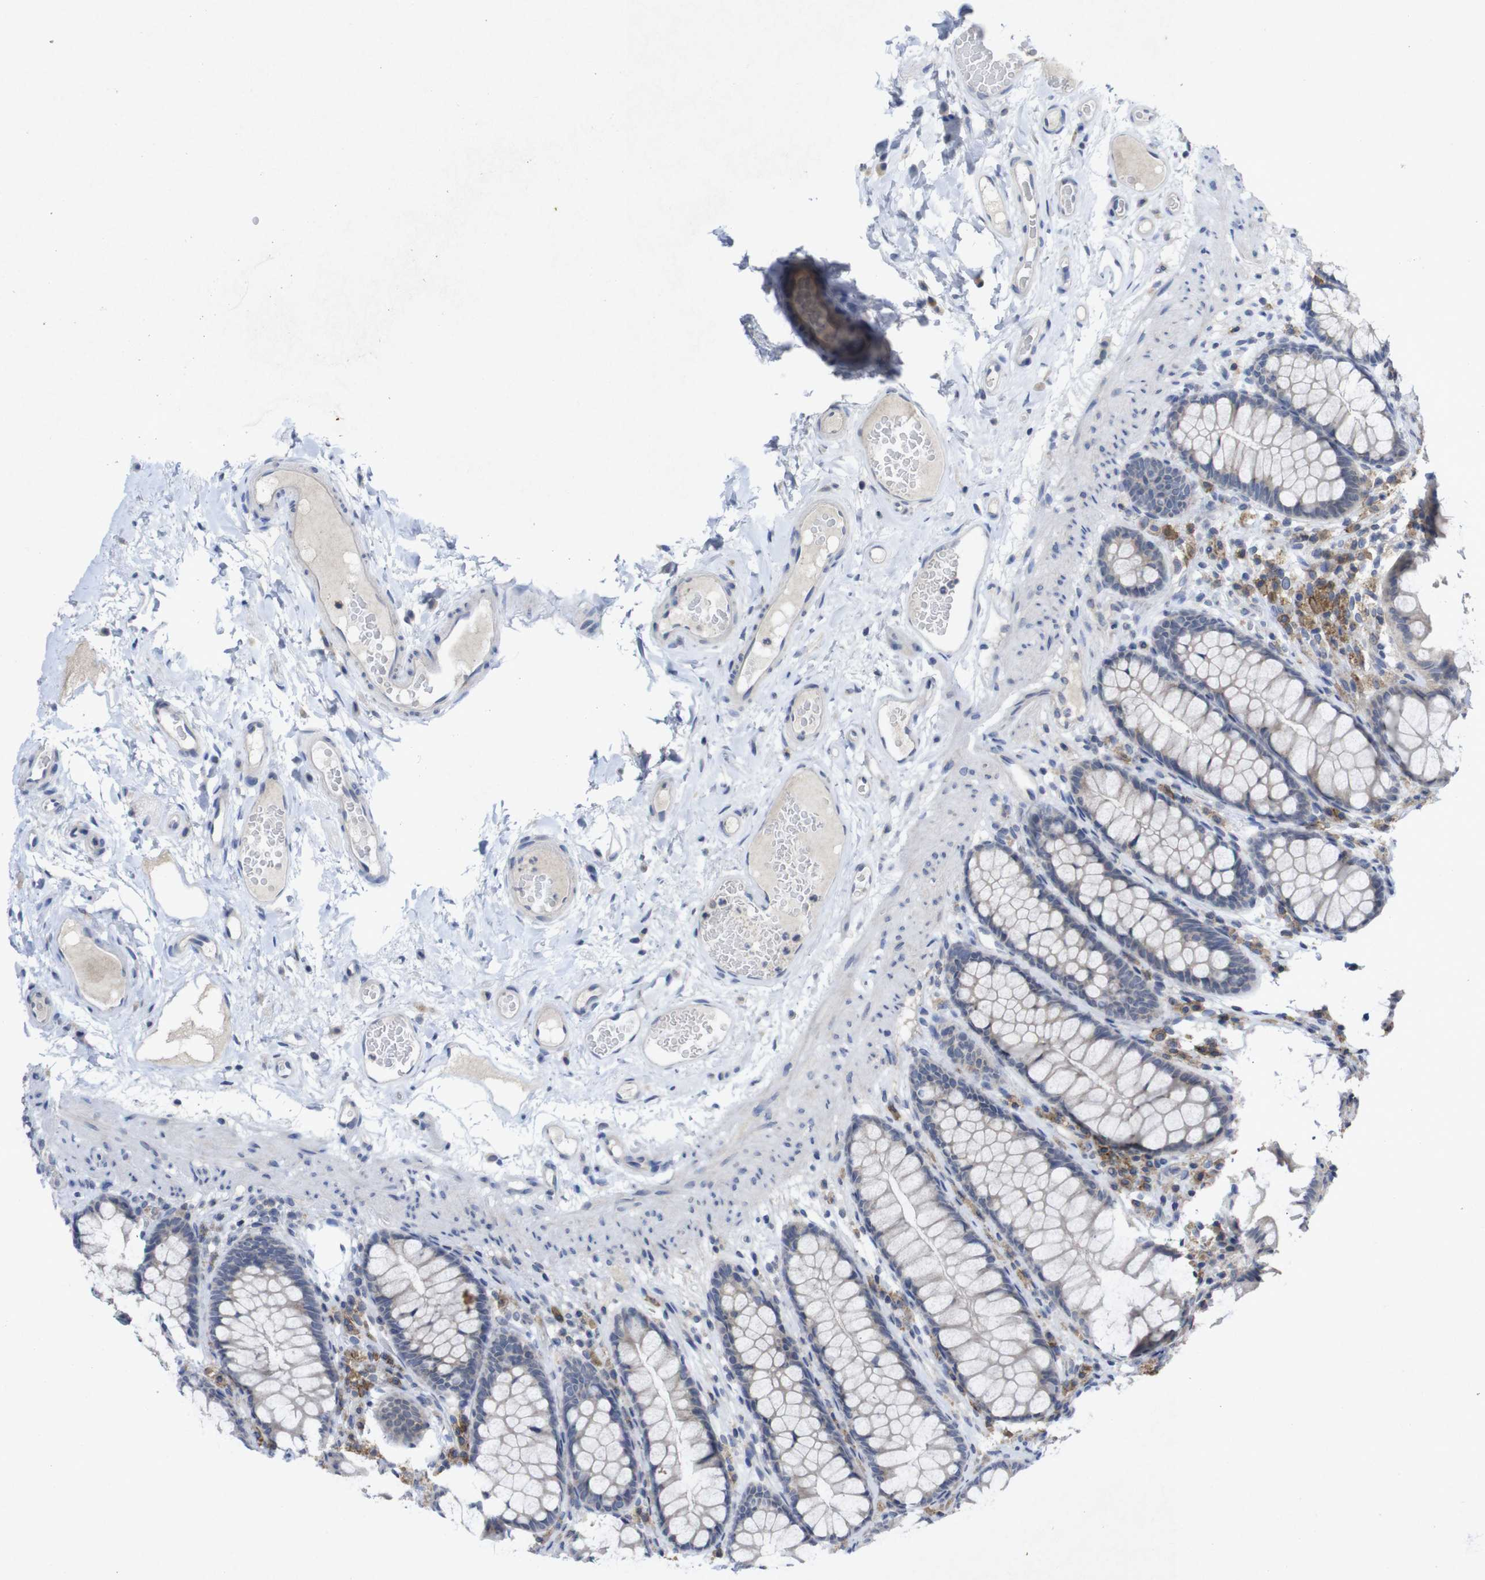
{"staining": {"intensity": "negative", "quantity": "none", "location": "none"}, "tissue": "colon", "cell_type": "Endothelial cells", "image_type": "normal", "snomed": [{"axis": "morphology", "description": "Normal tissue, NOS"}, {"axis": "topography", "description": "Colon"}], "caption": "DAB (3,3'-diaminobenzidine) immunohistochemical staining of benign human colon reveals no significant staining in endothelial cells. (DAB immunohistochemistry (IHC) with hematoxylin counter stain).", "gene": "SLAMF7", "patient": {"sex": "female", "age": 55}}